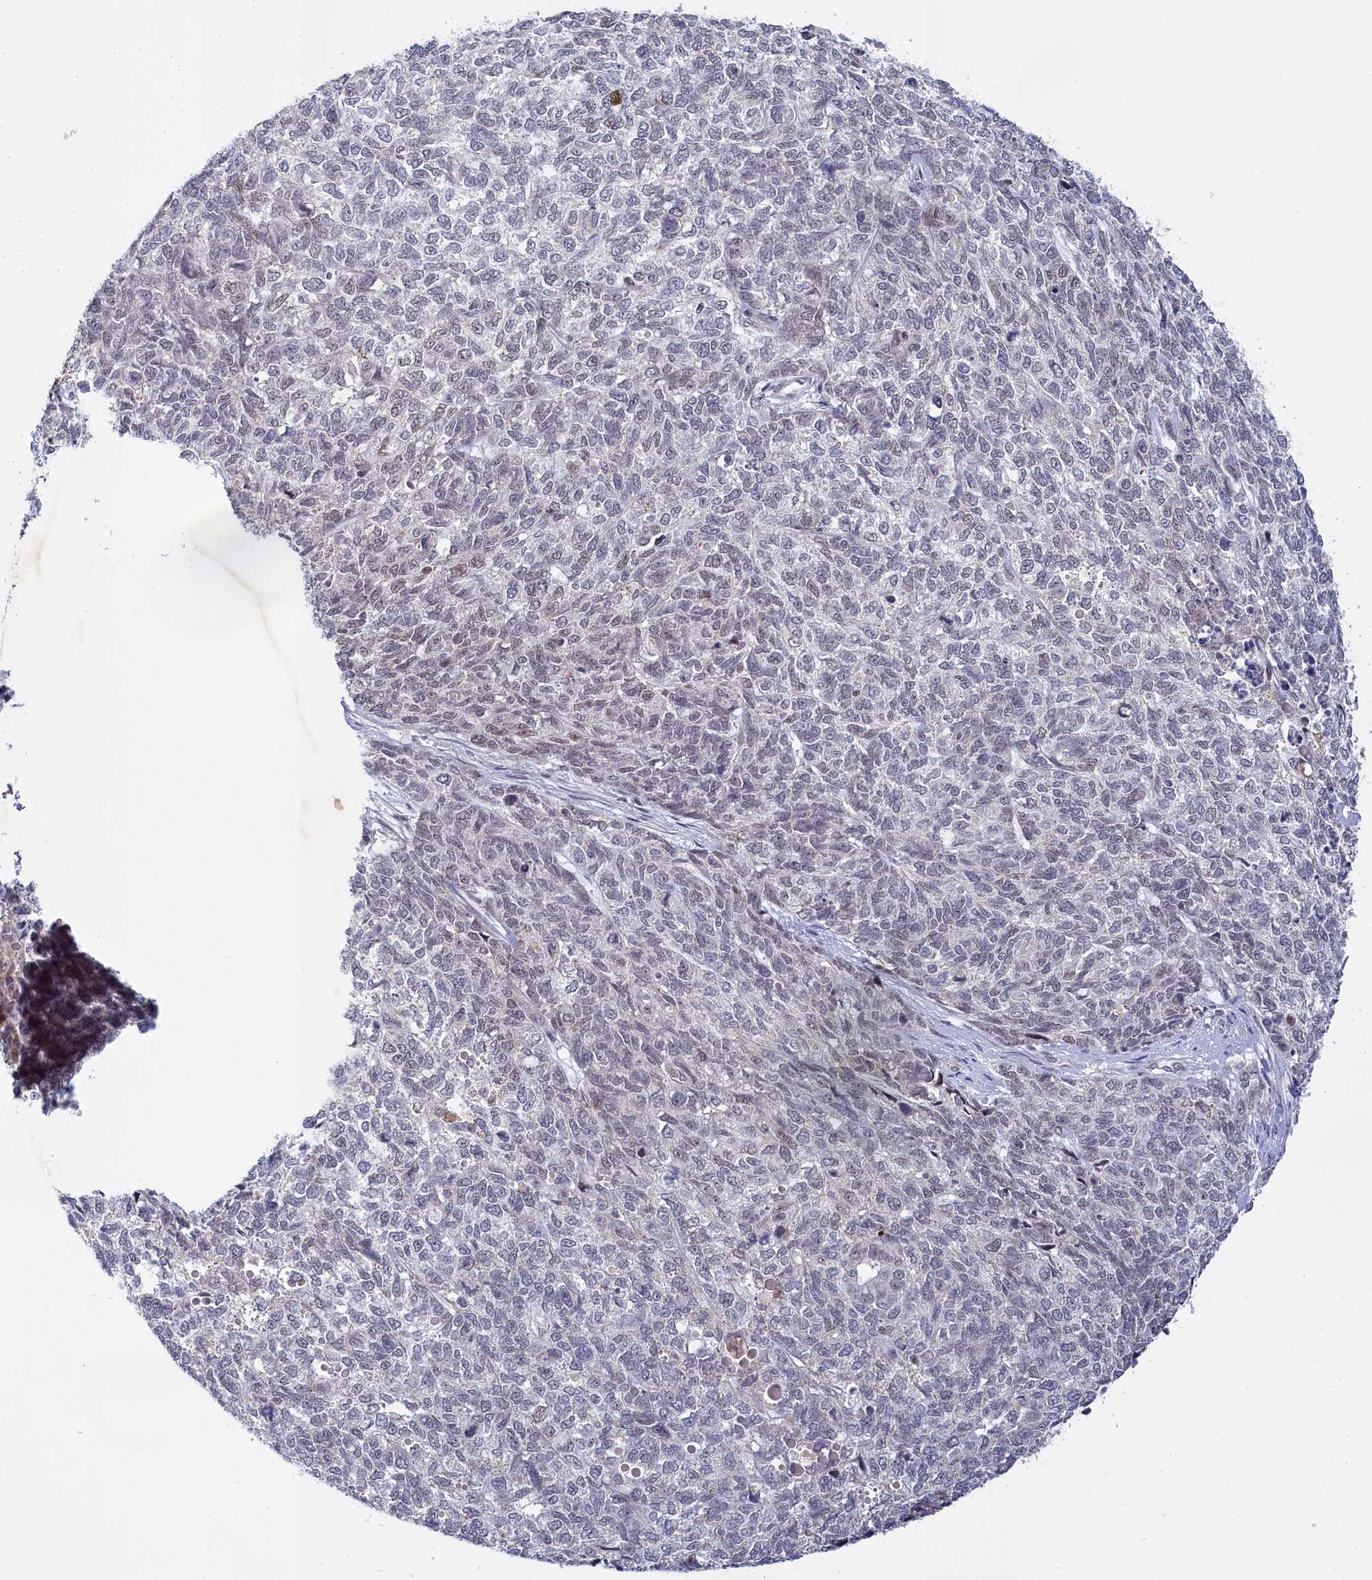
{"staining": {"intensity": "weak", "quantity": "25%-75%", "location": "cytoplasmic/membranous"}, "tissue": "cervical cancer", "cell_type": "Tumor cells", "image_type": "cancer", "snomed": [{"axis": "morphology", "description": "Squamous cell carcinoma, NOS"}, {"axis": "topography", "description": "Cervix"}], "caption": "Cervical cancer stained with IHC demonstrates weak cytoplasmic/membranous expression in approximately 25%-75% of tumor cells.", "gene": "PPHLN1", "patient": {"sex": "female", "age": 63}}